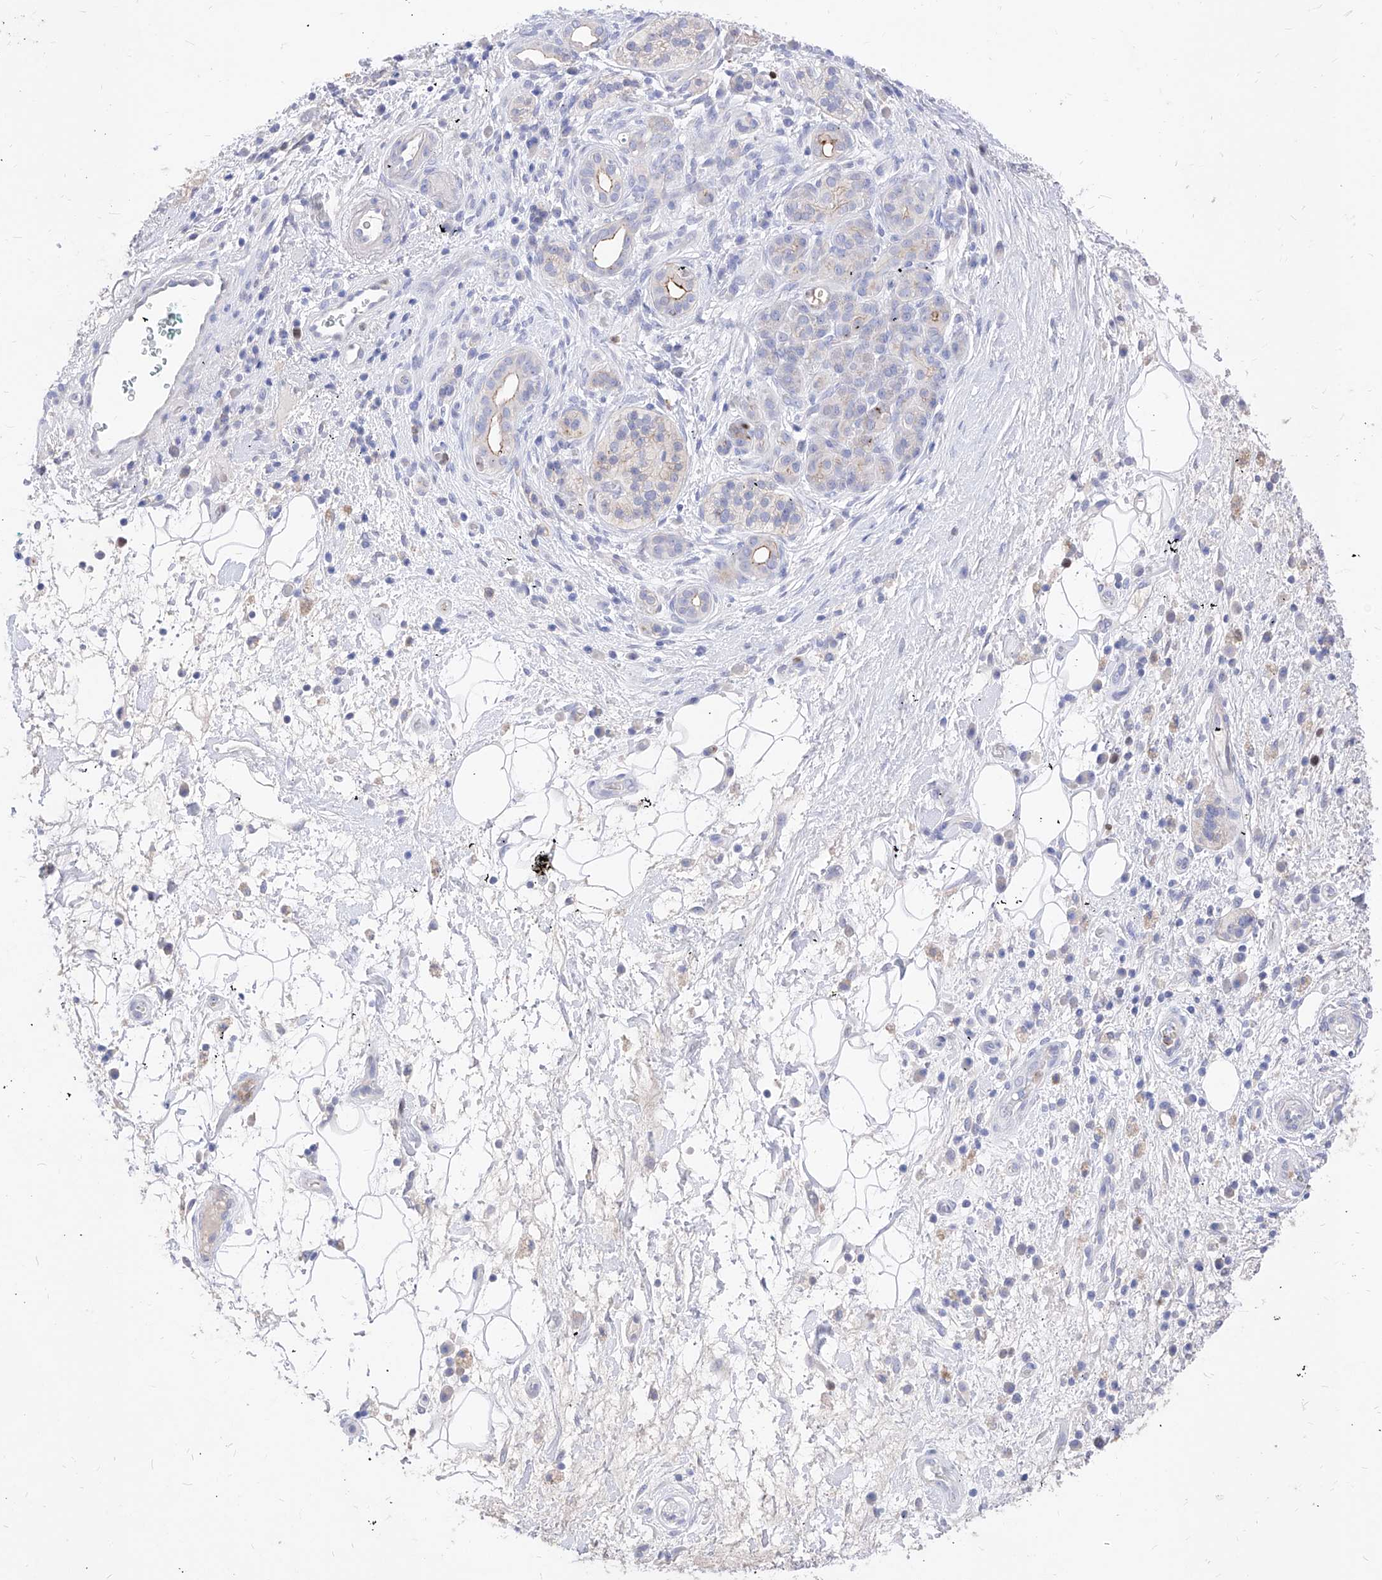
{"staining": {"intensity": "weak", "quantity": "<25%", "location": "cytoplasmic/membranous"}, "tissue": "pancreatic cancer", "cell_type": "Tumor cells", "image_type": "cancer", "snomed": [{"axis": "morphology", "description": "Adenocarcinoma, NOS"}, {"axis": "topography", "description": "Pancreas"}], "caption": "Pancreatic adenocarcinoma stained for a protein using immunohistochemistry (IHC) demonstrates no expression tumor cells.", "gene": "VAX1", "patient": {"sex": "male", "age": 78}}